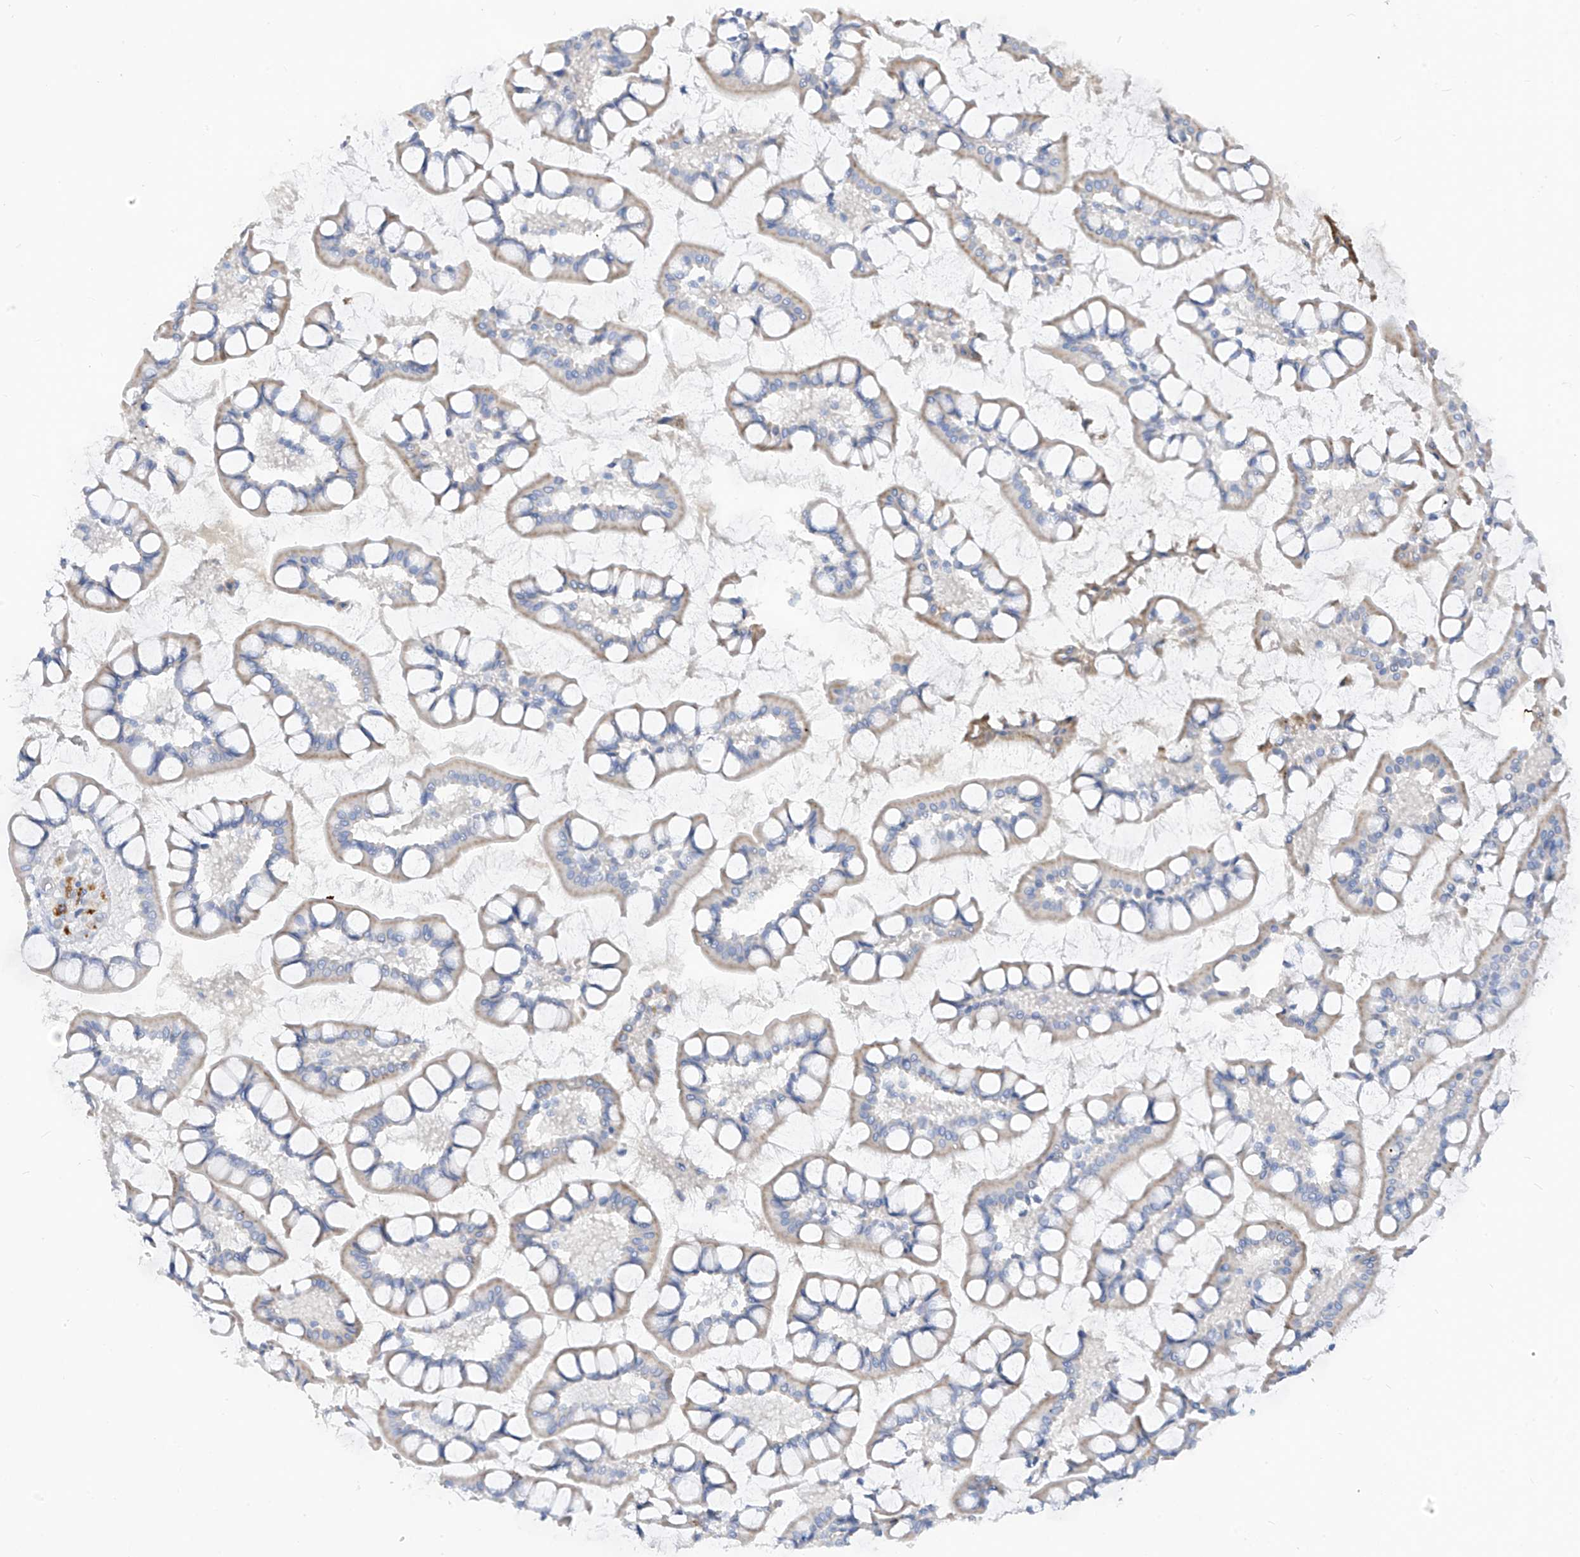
{"staining": {"intensity": "weak", "quantity": "<25%", "location": "cytoplasmic/membranous"}, "tissue": "small intestine", "cell_type": "Glandular cells", "image_type": "normal", "snomed": [{"axis": "morphology", "description": "Normal tissue, NOS"}, {"axis": "topography", "description": "Small intestine"}], "caption": "Immunohistochemical staining of normal human small intestine demonstrates no significant staining in glandular cells.", "gene": "ZNF404", "patient": {"sex": "male", "age": 52}}